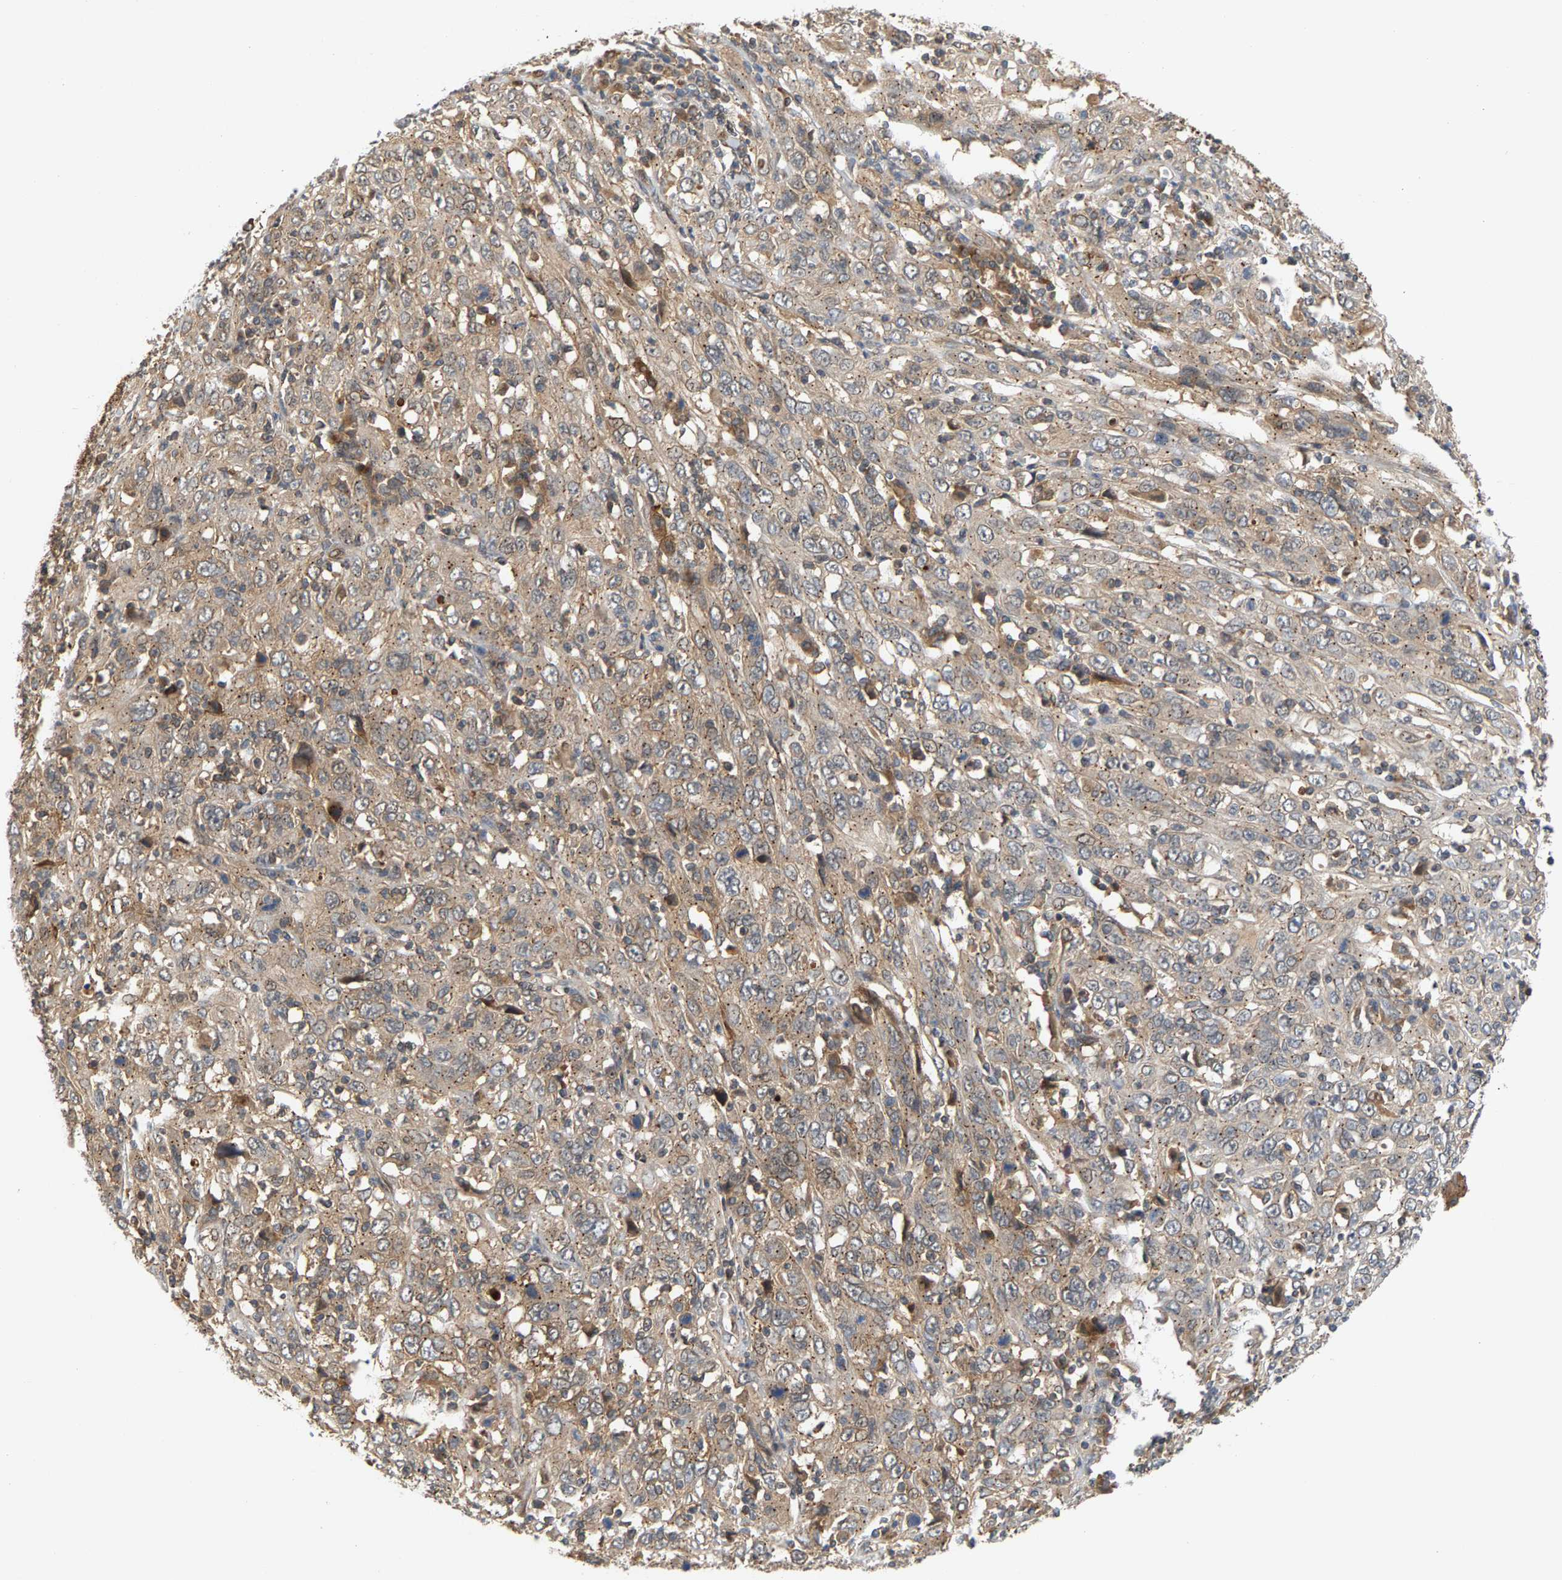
{"staining": {"intensity": "weak", "quantity": ">75%", "location": "cytoplasmic/membranous"}, "tissue": "cervical cancer", "cell_type": "Tumor cells", "image_type": "cancer", "snomed": [{"axis": "morphology", "description": "Squamous cell carcinoma, NOS"}, {"axis": "topography", "description": "Cervix"}], "caption": "Protein expression analysis of human cervical cancer reveals weak cytoplasmic/membranous staining in approximately >75% of tumor cells.", "gene": "MAP2K5", "patient": {"sex": "female", "age": 46}}